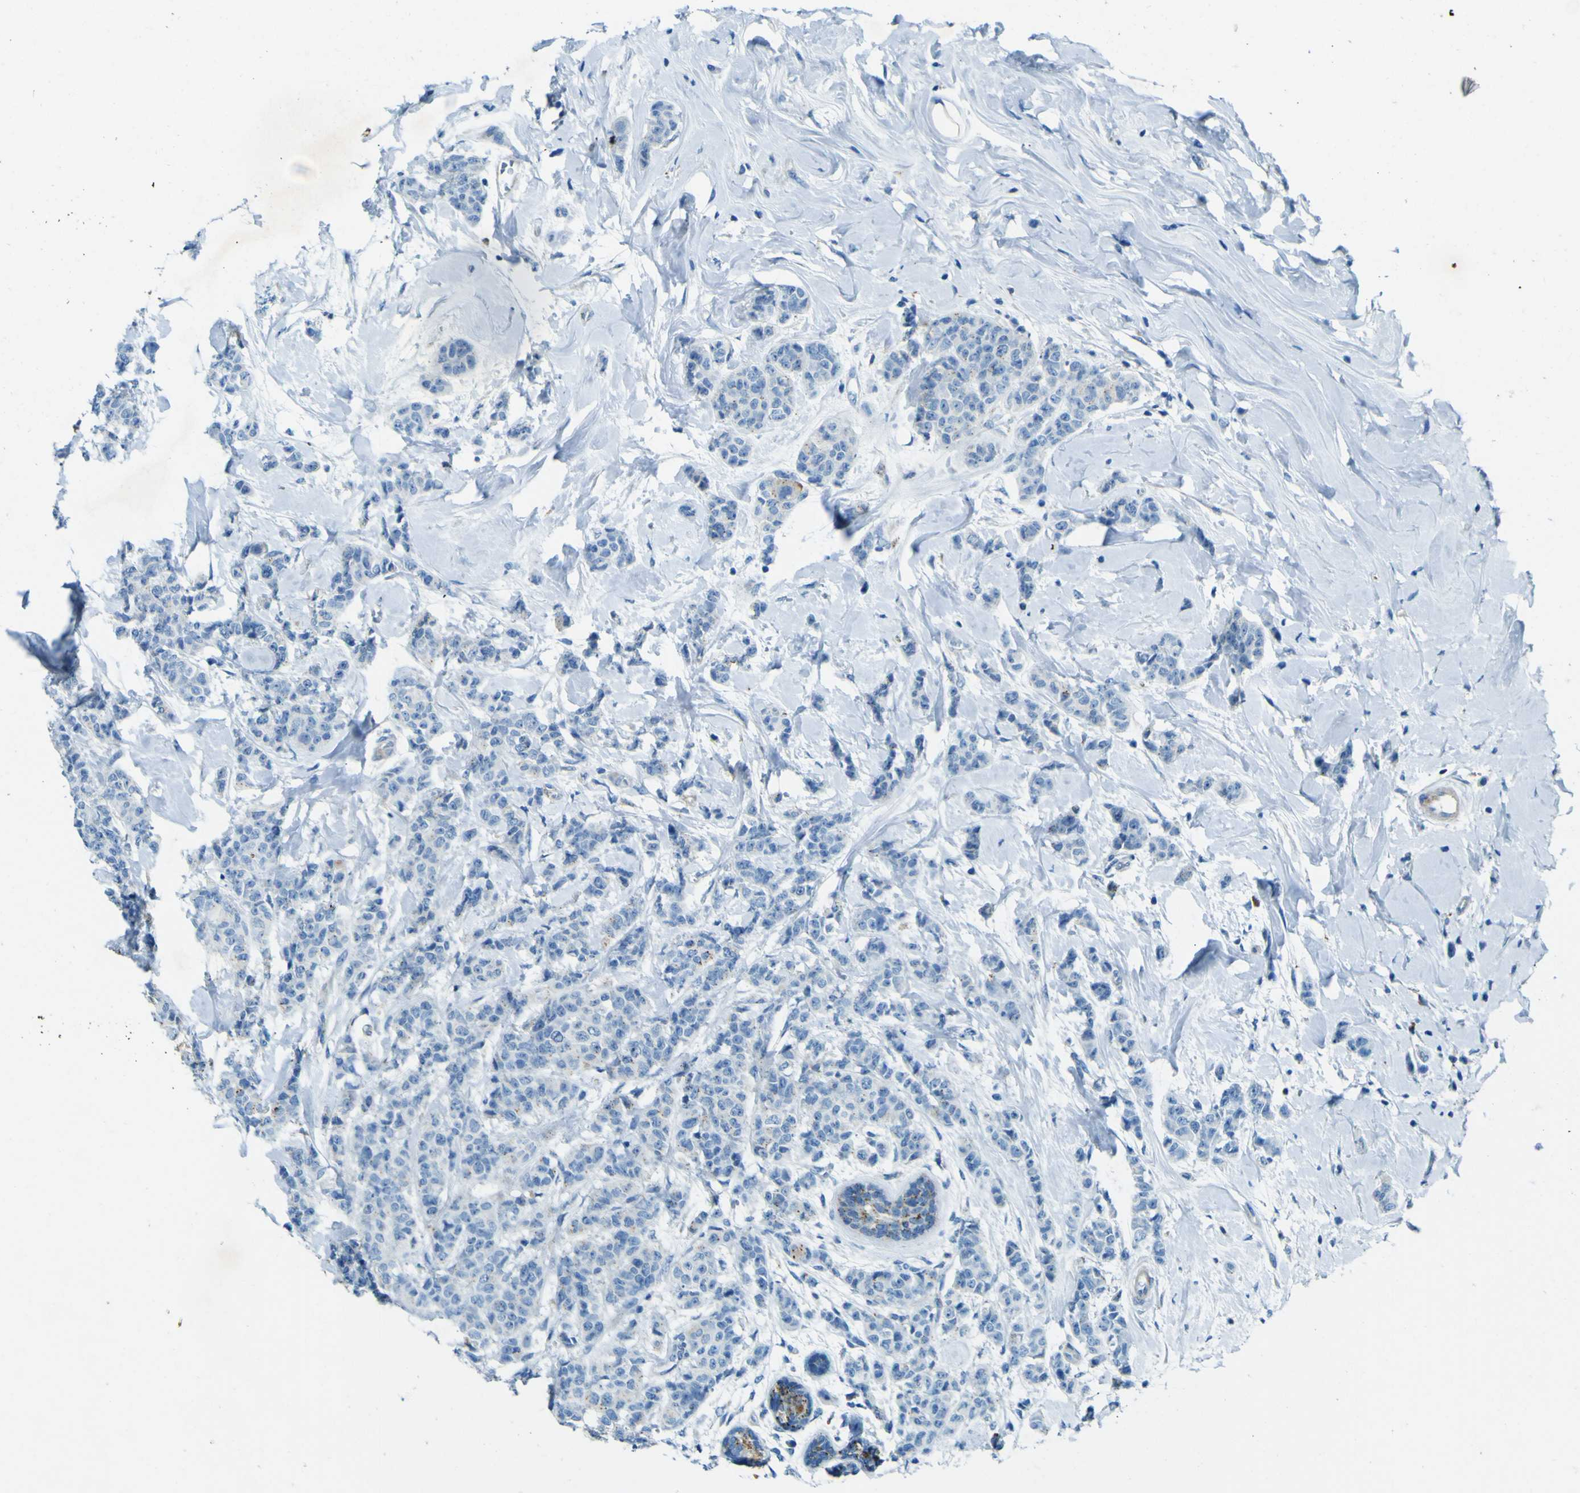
{"staining": {"intensity": "negative", "quantity": "none", "location": "none"}, "tissue": "breast cancer", "cell_type": "Tumor cells", "image_type": "cancer", "snomed": [{"axis": "morphology", "description": "Normal tissue, NOS"}, {"axis": "morphology", "description": "Duct carcinoma"}, {"axis": "topography", "description": "Breast"}], "caption": "Human infiltrating ductal carcinoma (breast) stained for a protein using IHC displays no expression in tumor cells.", "gene": "PDE9A", "patient": {"sex": "female", "age": 40}}